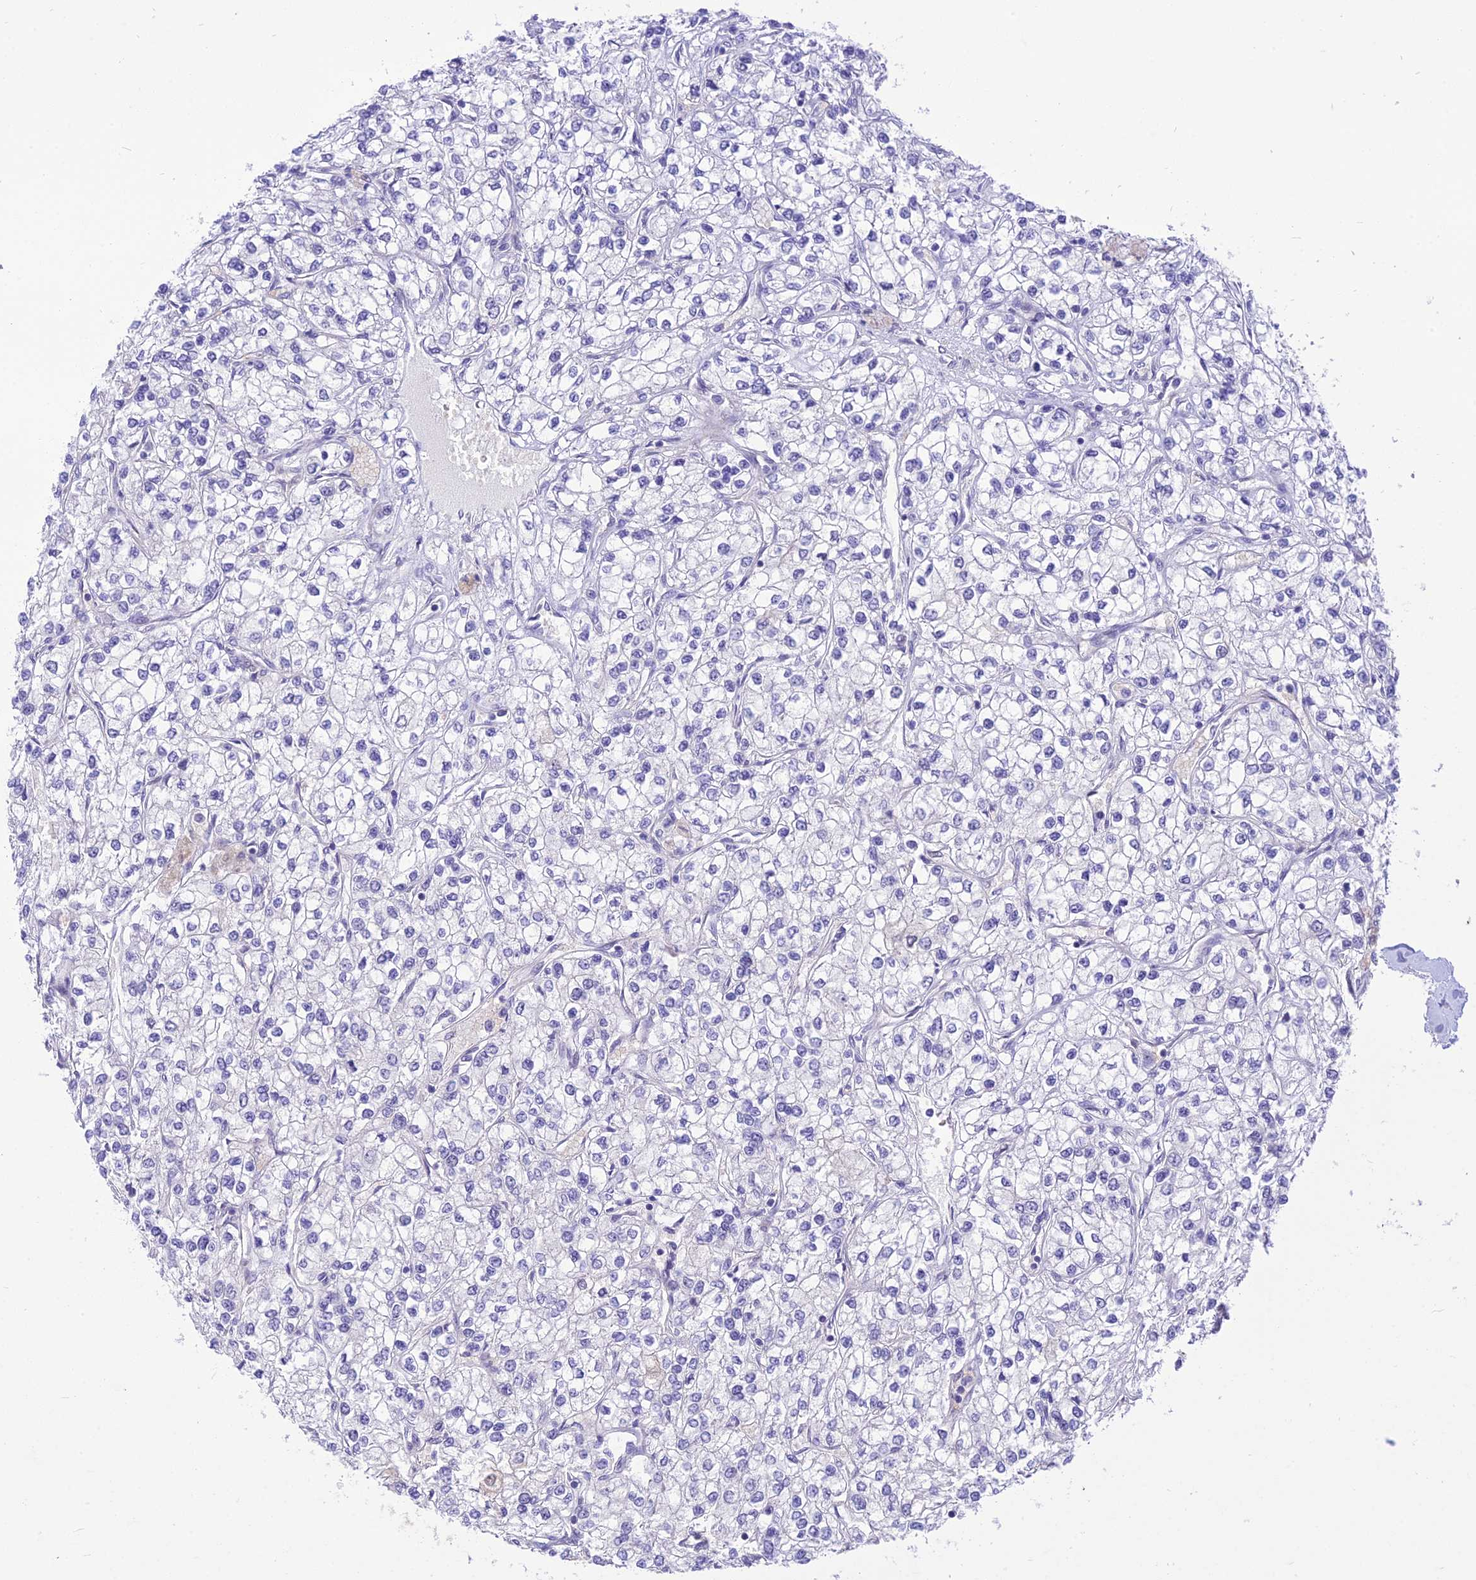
{"staining": {"intensity": "negative", "quantity": "none", "location": "none"}, "tissue": "renal cancer", "cell_type": "Tumor cells", "image_type": "cancer", "snomed": [{"axis": "morphology", "description": "Adenocarcinoma, NOS"}, {"axis": "topography", "description": "Kidney"}], "caption": "DAB immunohistochemical staining of renal adenocarcinoma reveals no significant positivity in tumor cells. (Stains: DAB IHC with hematoxylin counter stain, Microscopy: brightfield microscopy at high magnification).", "gene": "ASPDH", "patient": {"sex": "male", "age": 80}}